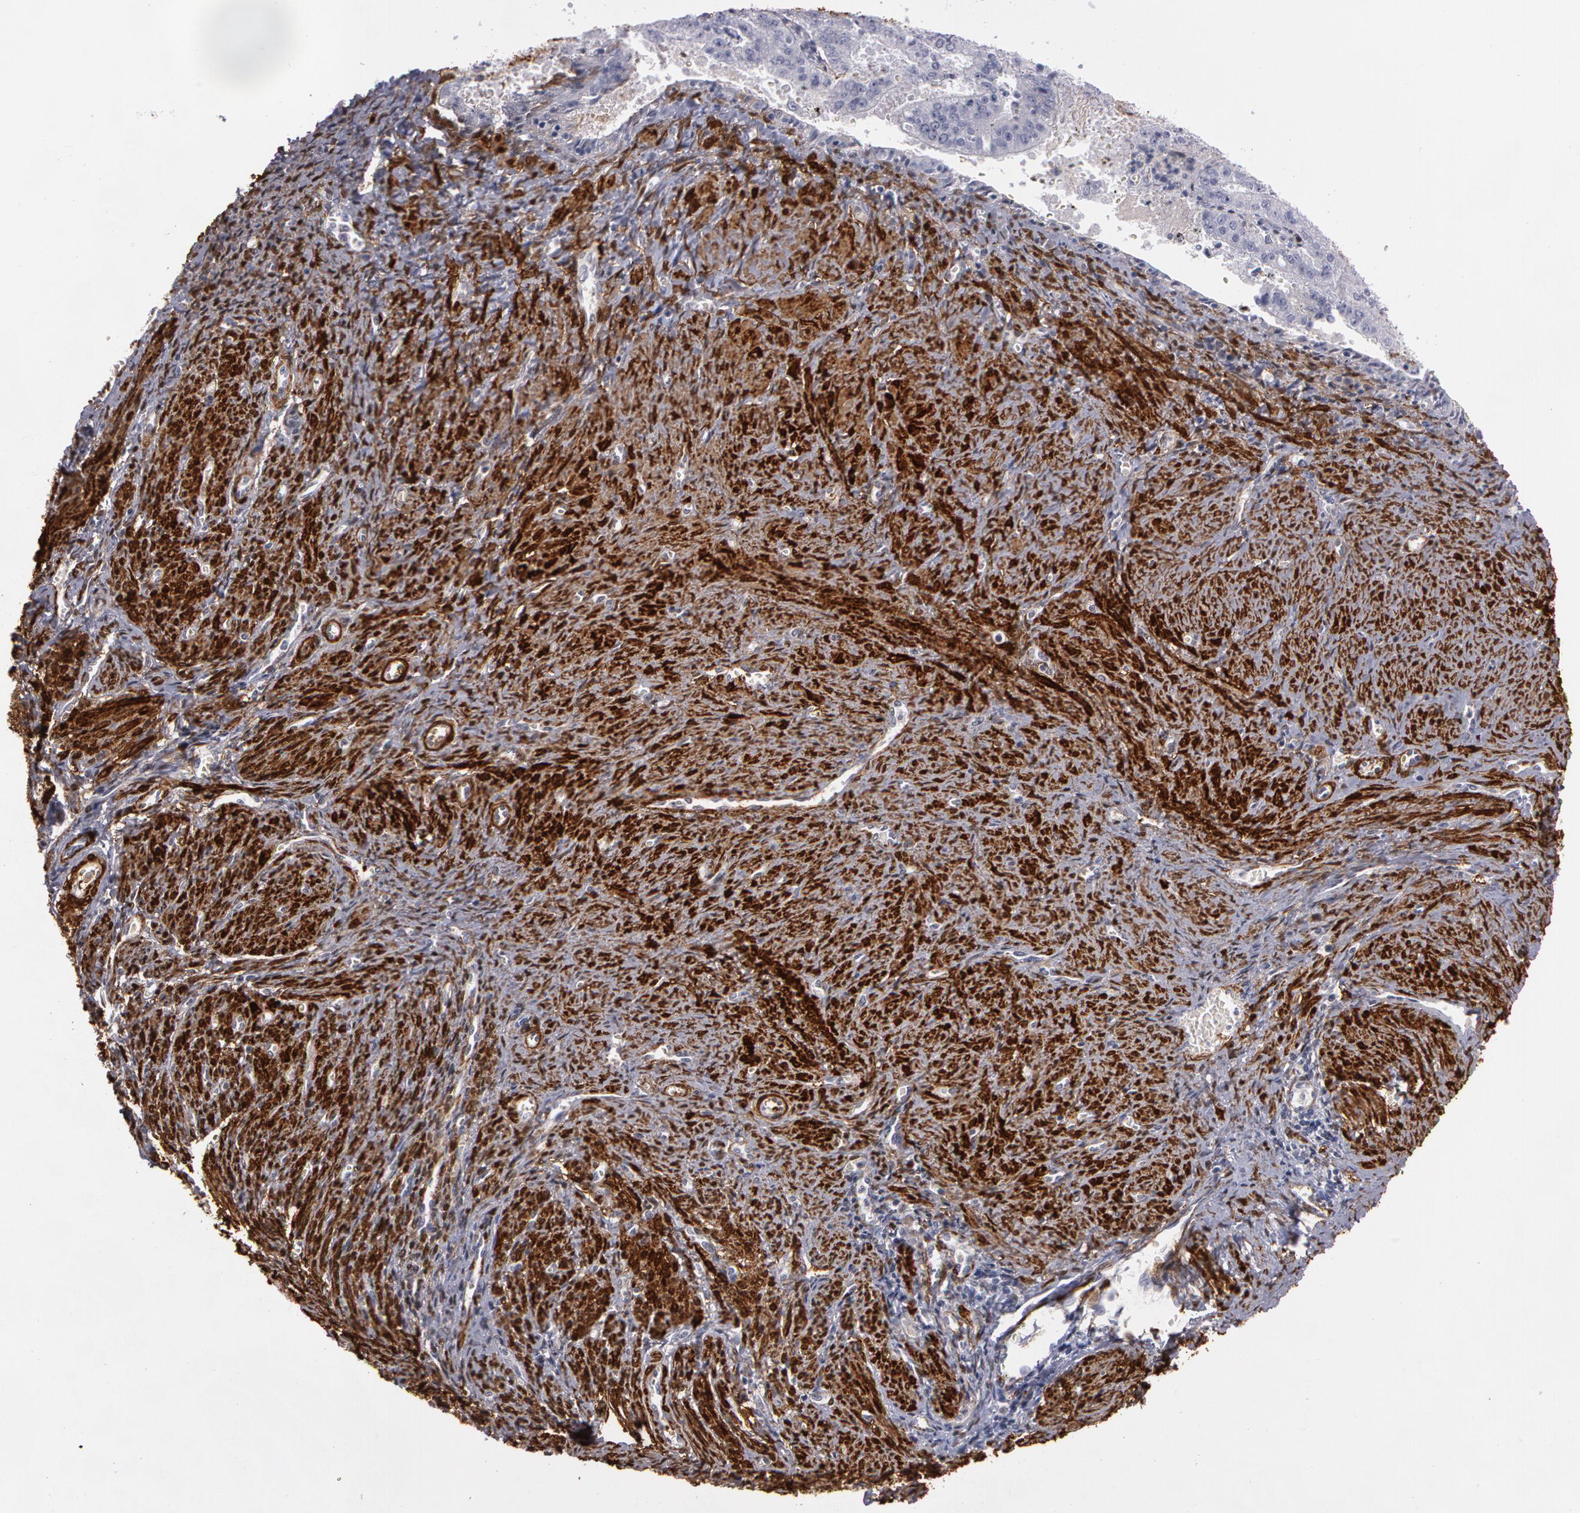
{"staining": {"intensity": "negative", "quantity": "none", "location": "none"}, "tissue": "endometrial cancer", "cell_type": "Tumor cells", "image_type": "cancer", "snomed": [{"axis": "morphology", "description": "Adenocarcinoma, NOS"}, {"axis": "topography", "description": "Endometrium"}], "caption": "IHC histopathology image of human endometrial adenocarcinoma stained for a protein (brown), which exhibits no staining in tumor cells.", "gene": "TAGLN", "patient": {"sex": "female", "age": 66}}